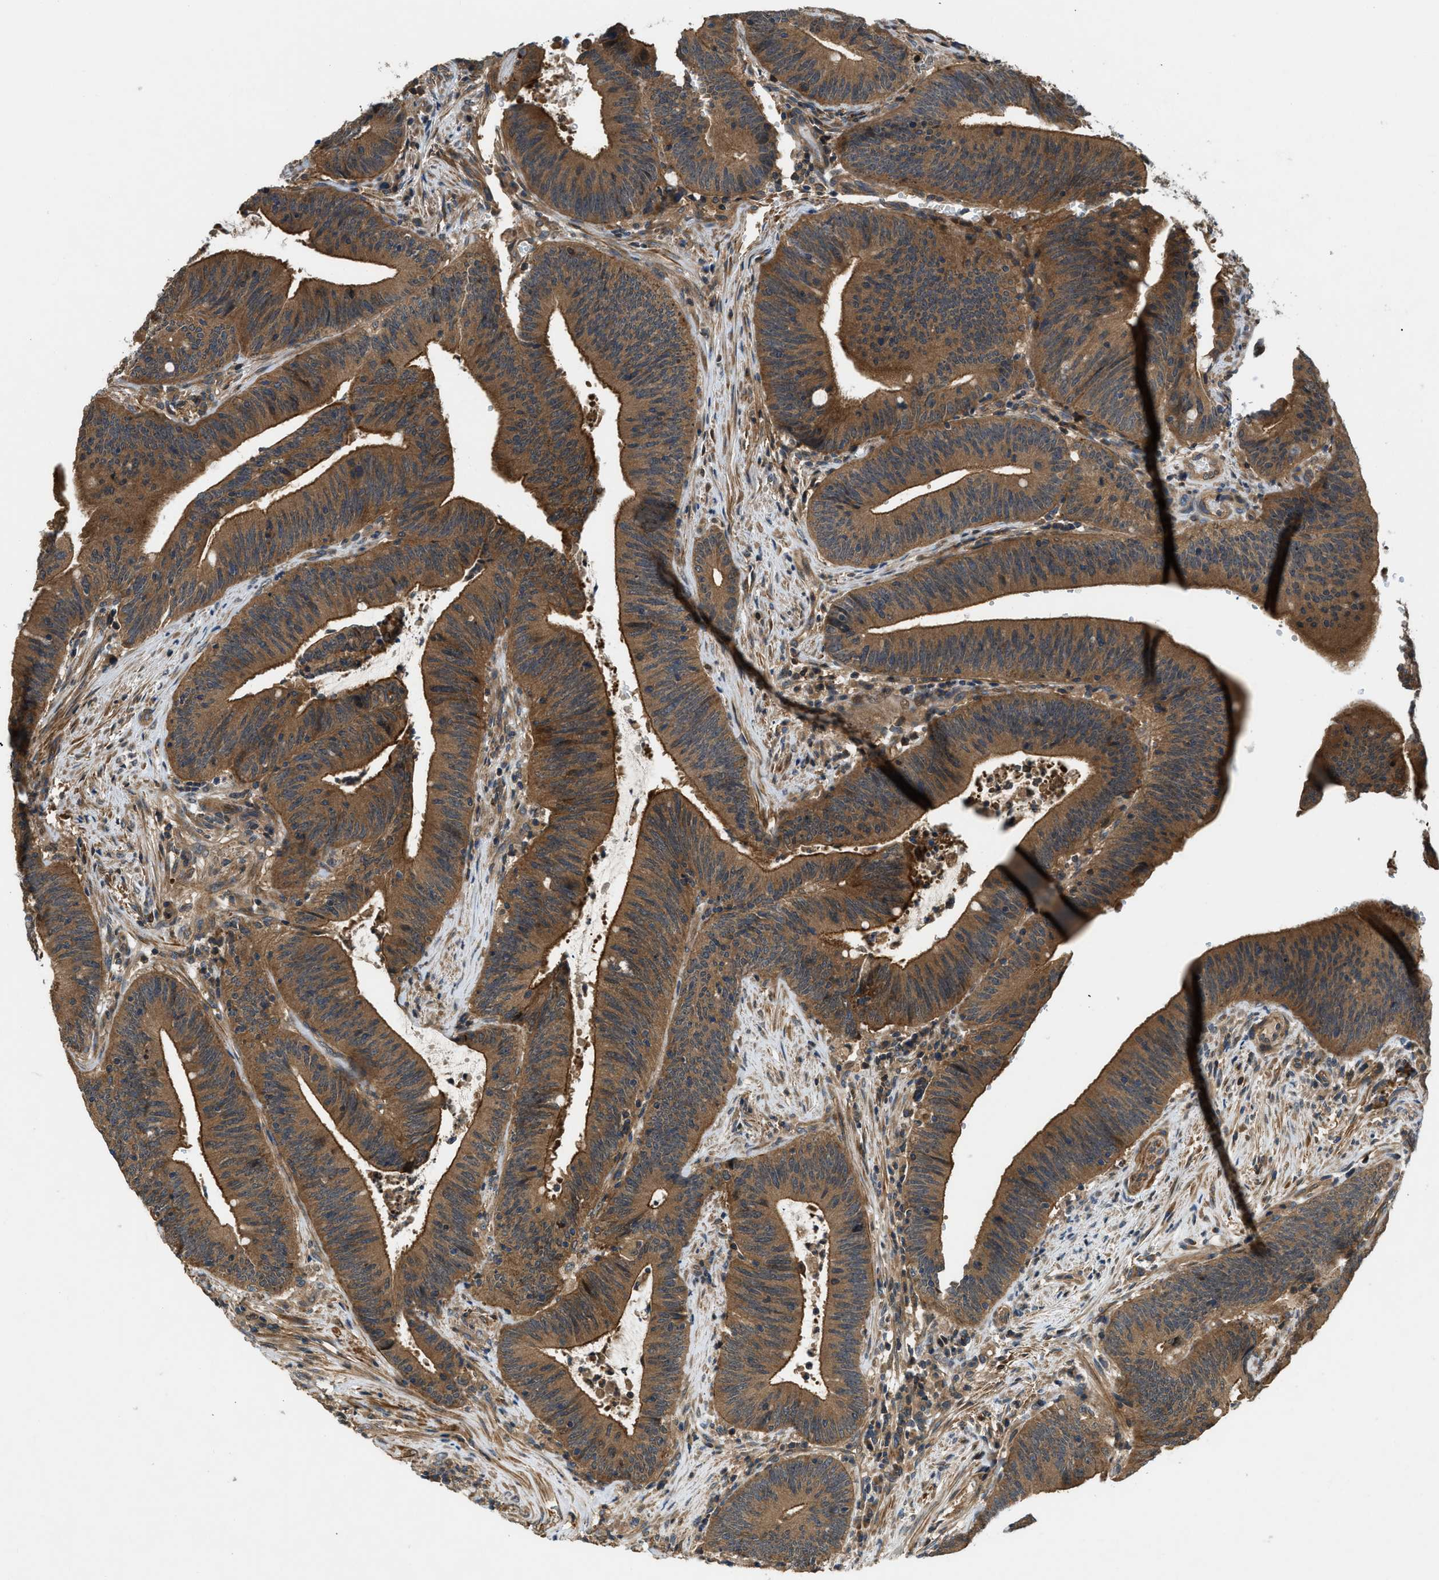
{"staining": {"intensity": "moderate", "quantity": ">75%", "location": "cytoplasmic/membranous"}, "tissue": "colorectal cancer", "cell_type": "Tumor cells", "image_type": "cancer", "snomed": [{"axis": "morphology", "description": "Normal tissue, NOS"}, {"axis": "morphology", "description": "Adenocarcinoma, NOS"}, {"axis": "topography", "description": "Rectum"}], "caption": "This is an image of immunohistochemistry staining of colorectal cancer (adenocarcinoma), which shows moderate expression in the cytoplasmic/membranous of tumor cells.", "gene": "GPR31", "patient": {"sex": "female", "age": 66}}